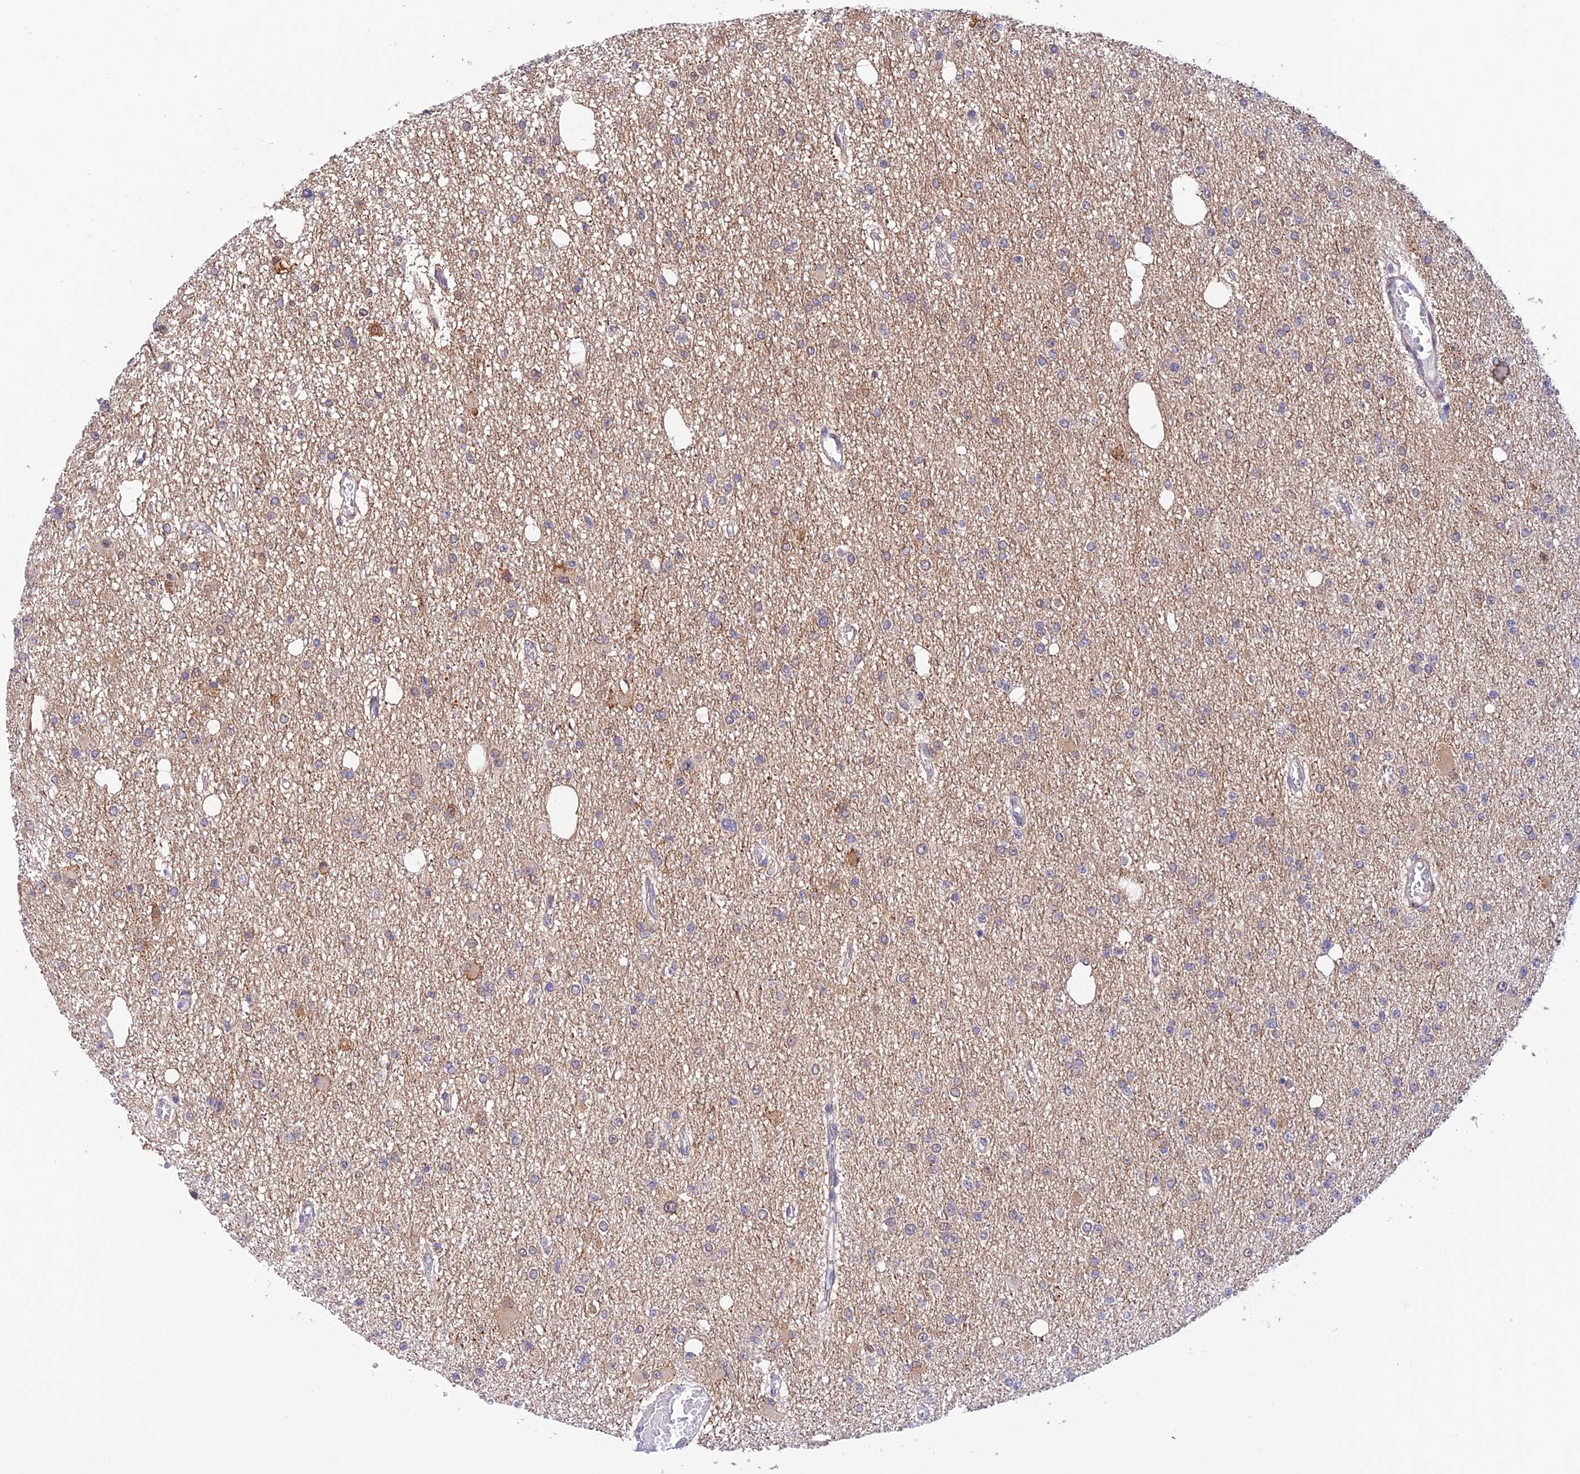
{"staining": {"intensity": "weak", "quantity": "<25%", "location": "cytoplasmic/membranous"}, "tissue": "glioma", "cell_type": "Tumor cells", "image_type": "cancer", "snomed": [{"axis": "morphology", "description": "Glioma, malignant, Low grade"}, {"axis": "topography", "description": "Brain"}], "caption": "Immunohistochemistry of human malignant low-grade glioma shows no staining in tumor cells.", "gene": "WDR55", "patient": {"sex": "female", "age": 22}}